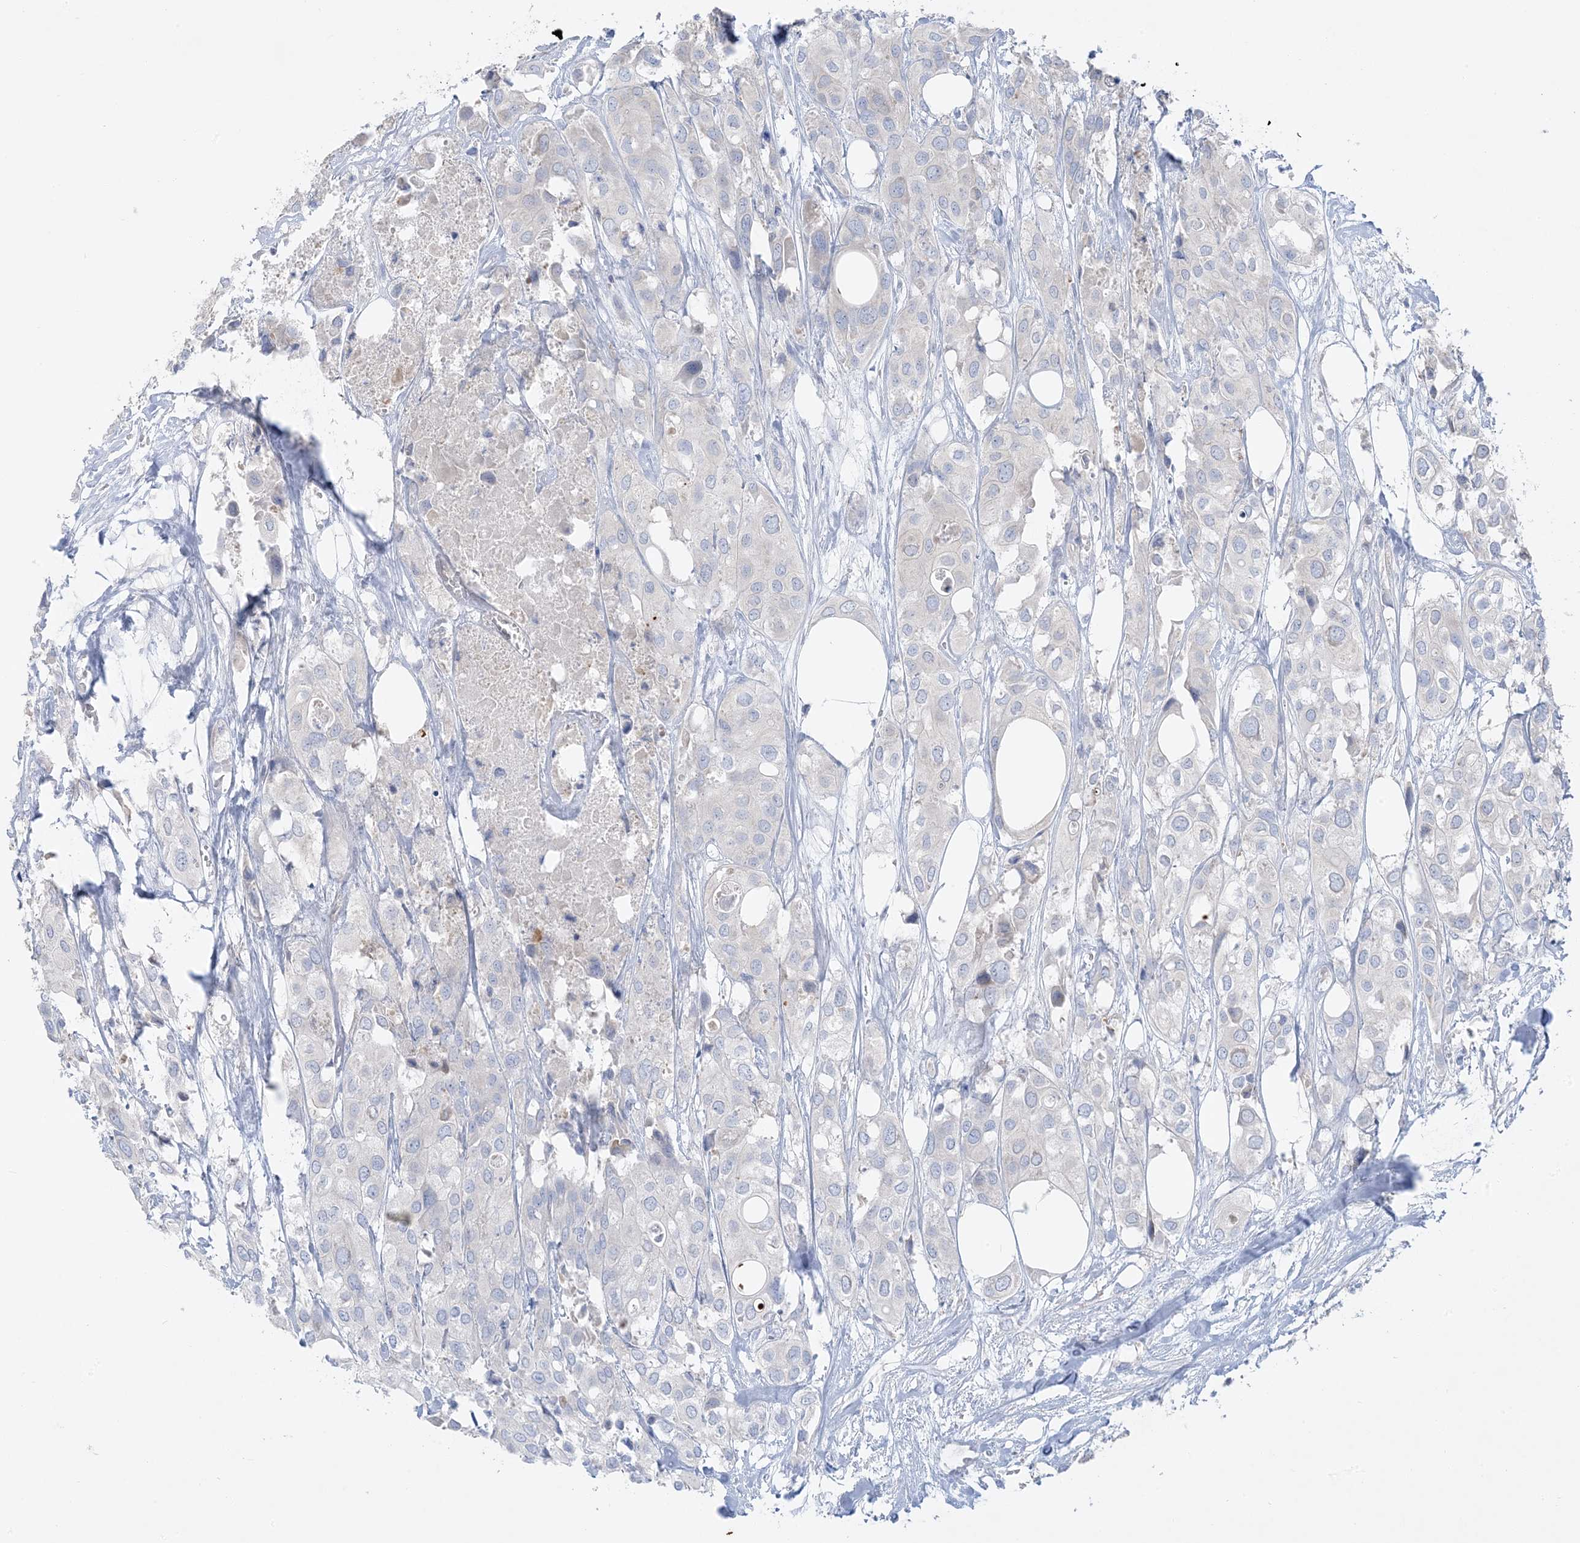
{"staining": {"intensity": "negative", "quantity": "none", "location": "none"}, "tissue": "urothelial cancer", "cell_type": "Tumor cells", "image_type": "cancer", "snomed": [{"axis": "morphology", "description": "Urothelial carcinoma, High grade"}, {"axis": "topography", "description": "Urinary bladder"}], "caption": "The histopathology image demonstrates no significant positivity in tumor cells of high-grade urothelial carcinoma.", "gene": "FAM184A", "patient": {"sex": "male", "age": 64}}